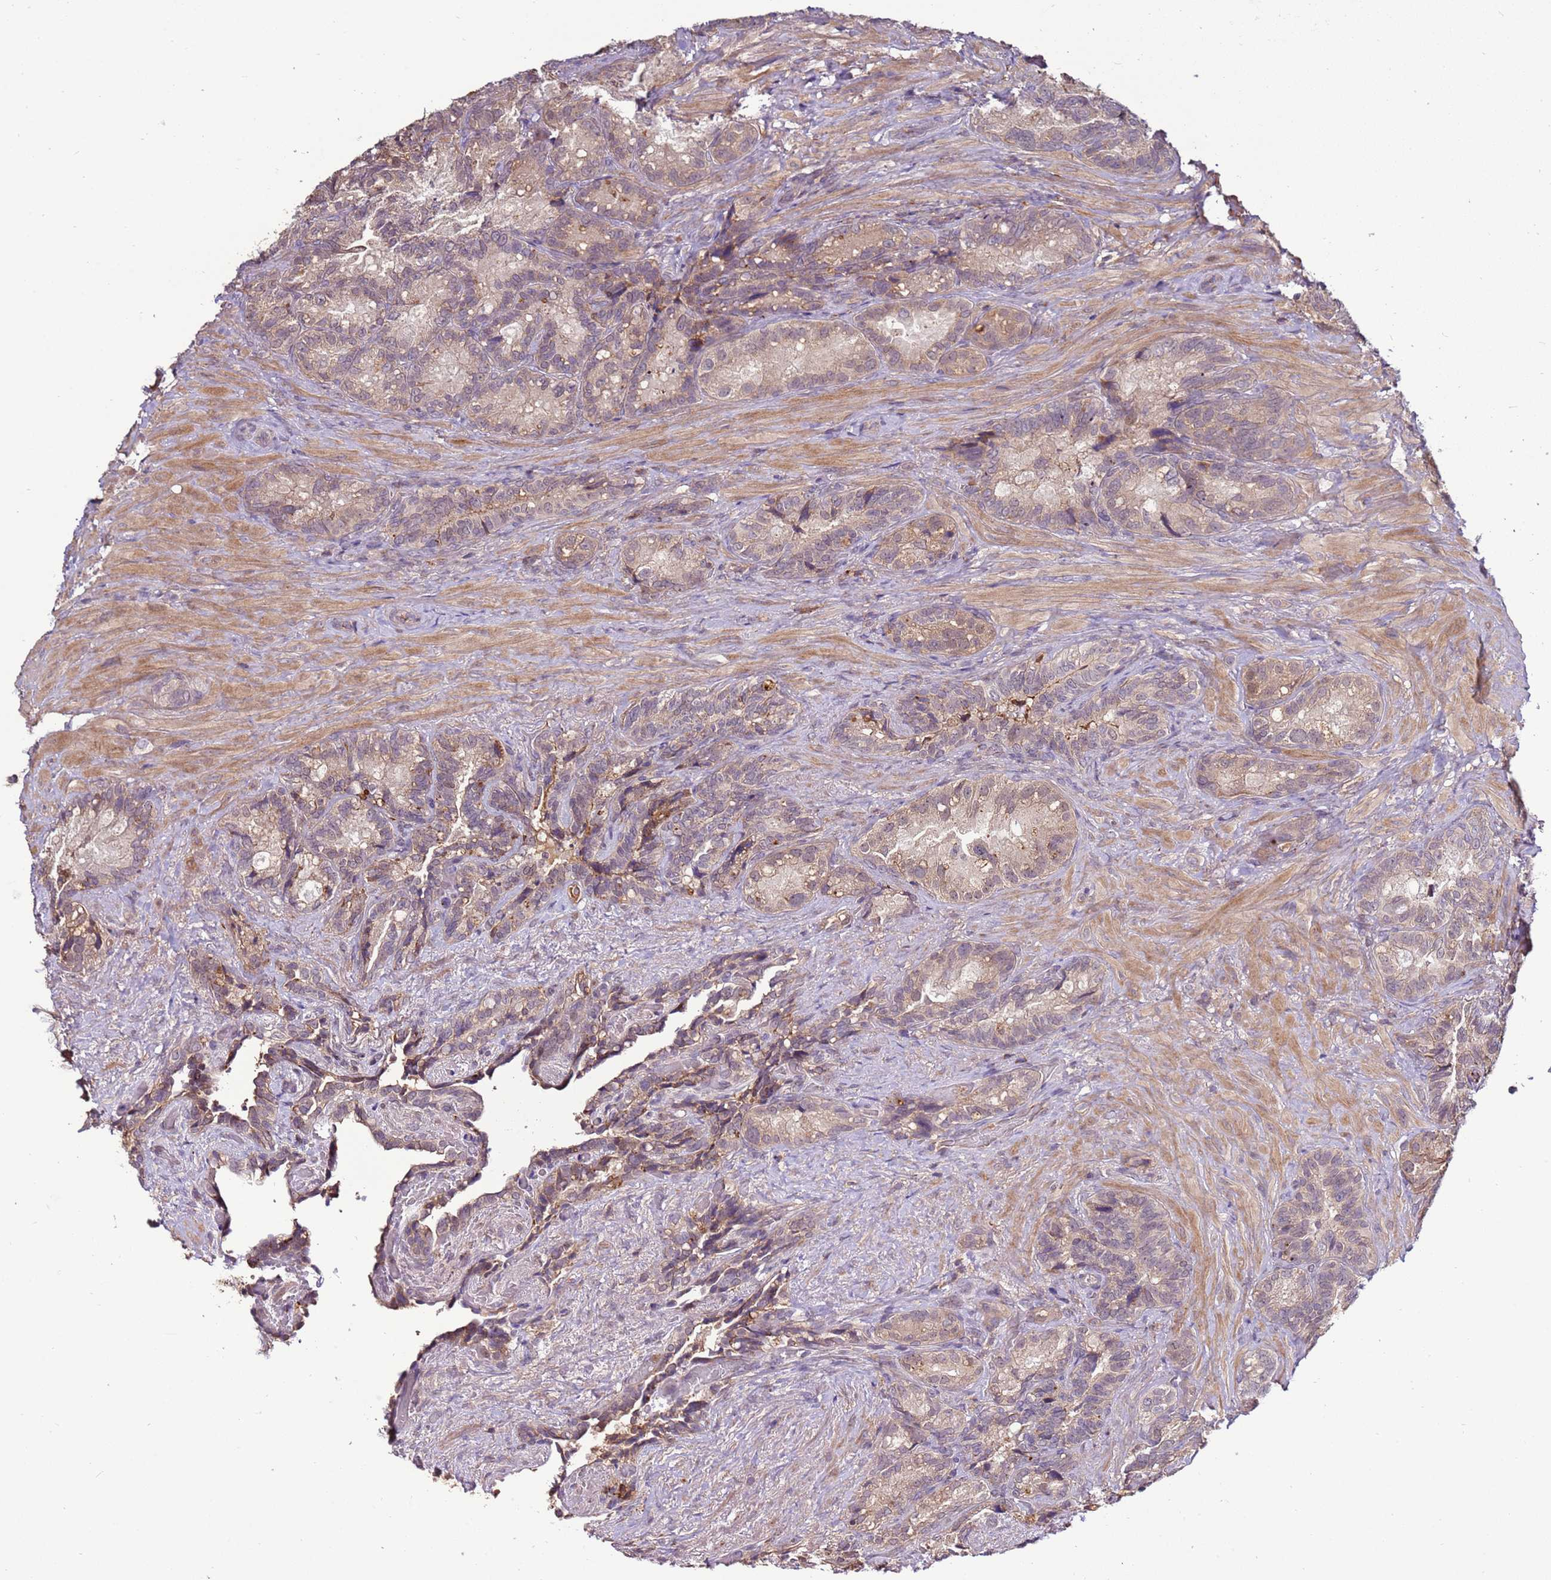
{"staining": {"intensity": "weak", "quantity": "<25%", "location": "cytoplasmic/membranous"}, "tissue": "seminal vesicle", "cell_type": "Glandular cells", "image_type": "normal", "snomed": [{"axis": "morphology", "description": "Normal tissue, NOS"}, {"axis": "topography", "description": "Seminal veicle"}], "caption": "Glandular cells show no significant protein positivity in unremarkable seminal vesicle. The staining was performed using DAB (3,3'-diaminobenzidine) to visualize the protein expression in brown, while the nuclei were stained in blue with hematoxylin (Magnification: 20x).", "gene": "ZNF624", "patient": {"sex": "male", "age": 62}}